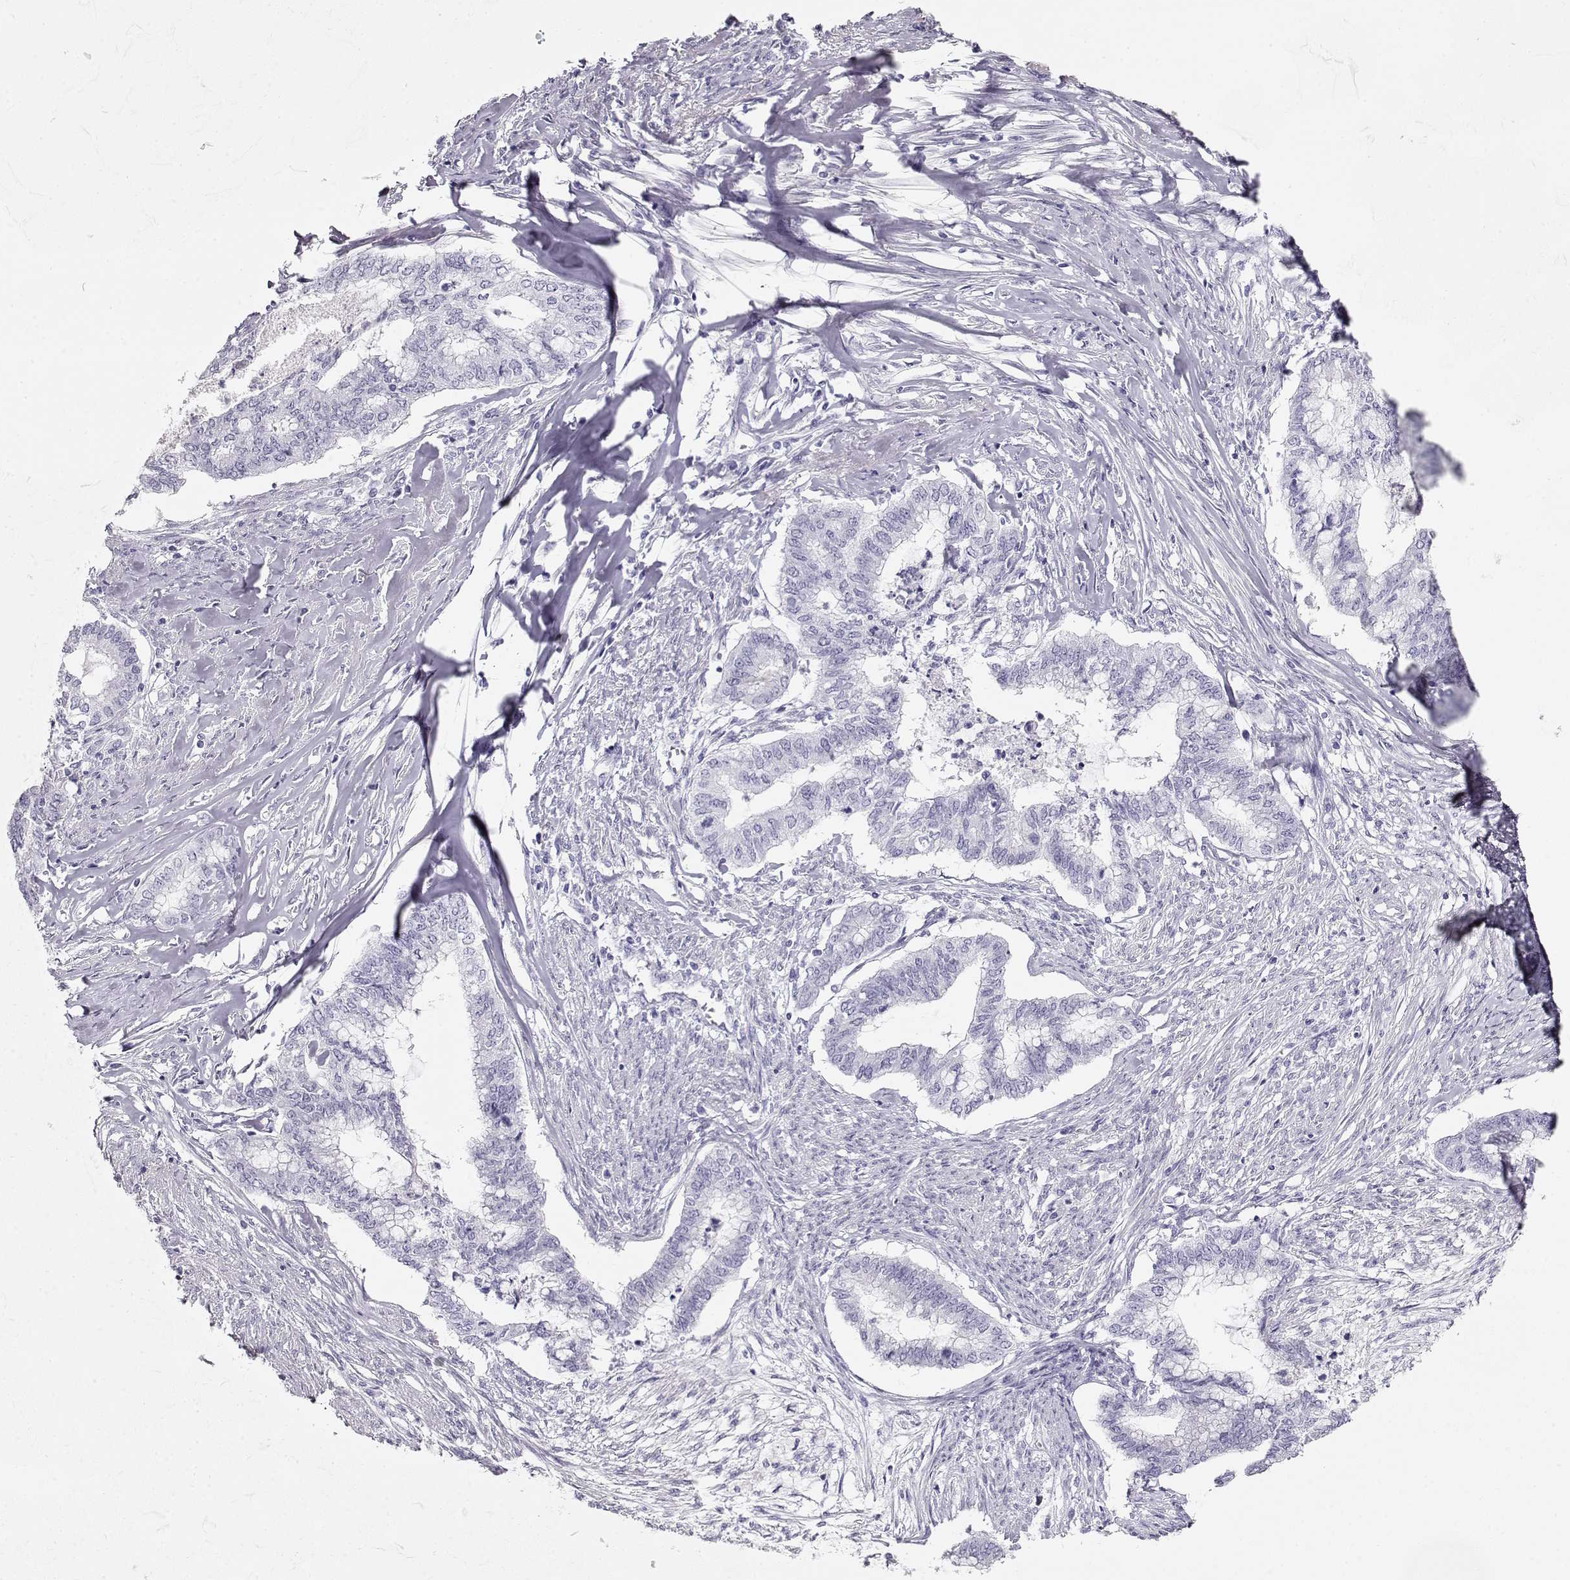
{"staining": {"intensity": "negative", "quantity": "none", "location": "none"}, "tissue": "endometrial cancer", "cell_type": "Tumor cells", "image_type": "cancer", "snomed": [{"axis": "morphology", "description": "Adenocarcinoma, NOS"}, {"axis": "topography", "description": "Endometrium"}], "caption": "This micrograph is of endometrial adenocarcinoma stained with immunohistochemistry (IHC) to label a protein in brown with the nuclei are counter-stained blue. There is no positivity in tumor cells.", "gene": "ACTN2", "patient": {"sex": "female", "age": 79}}